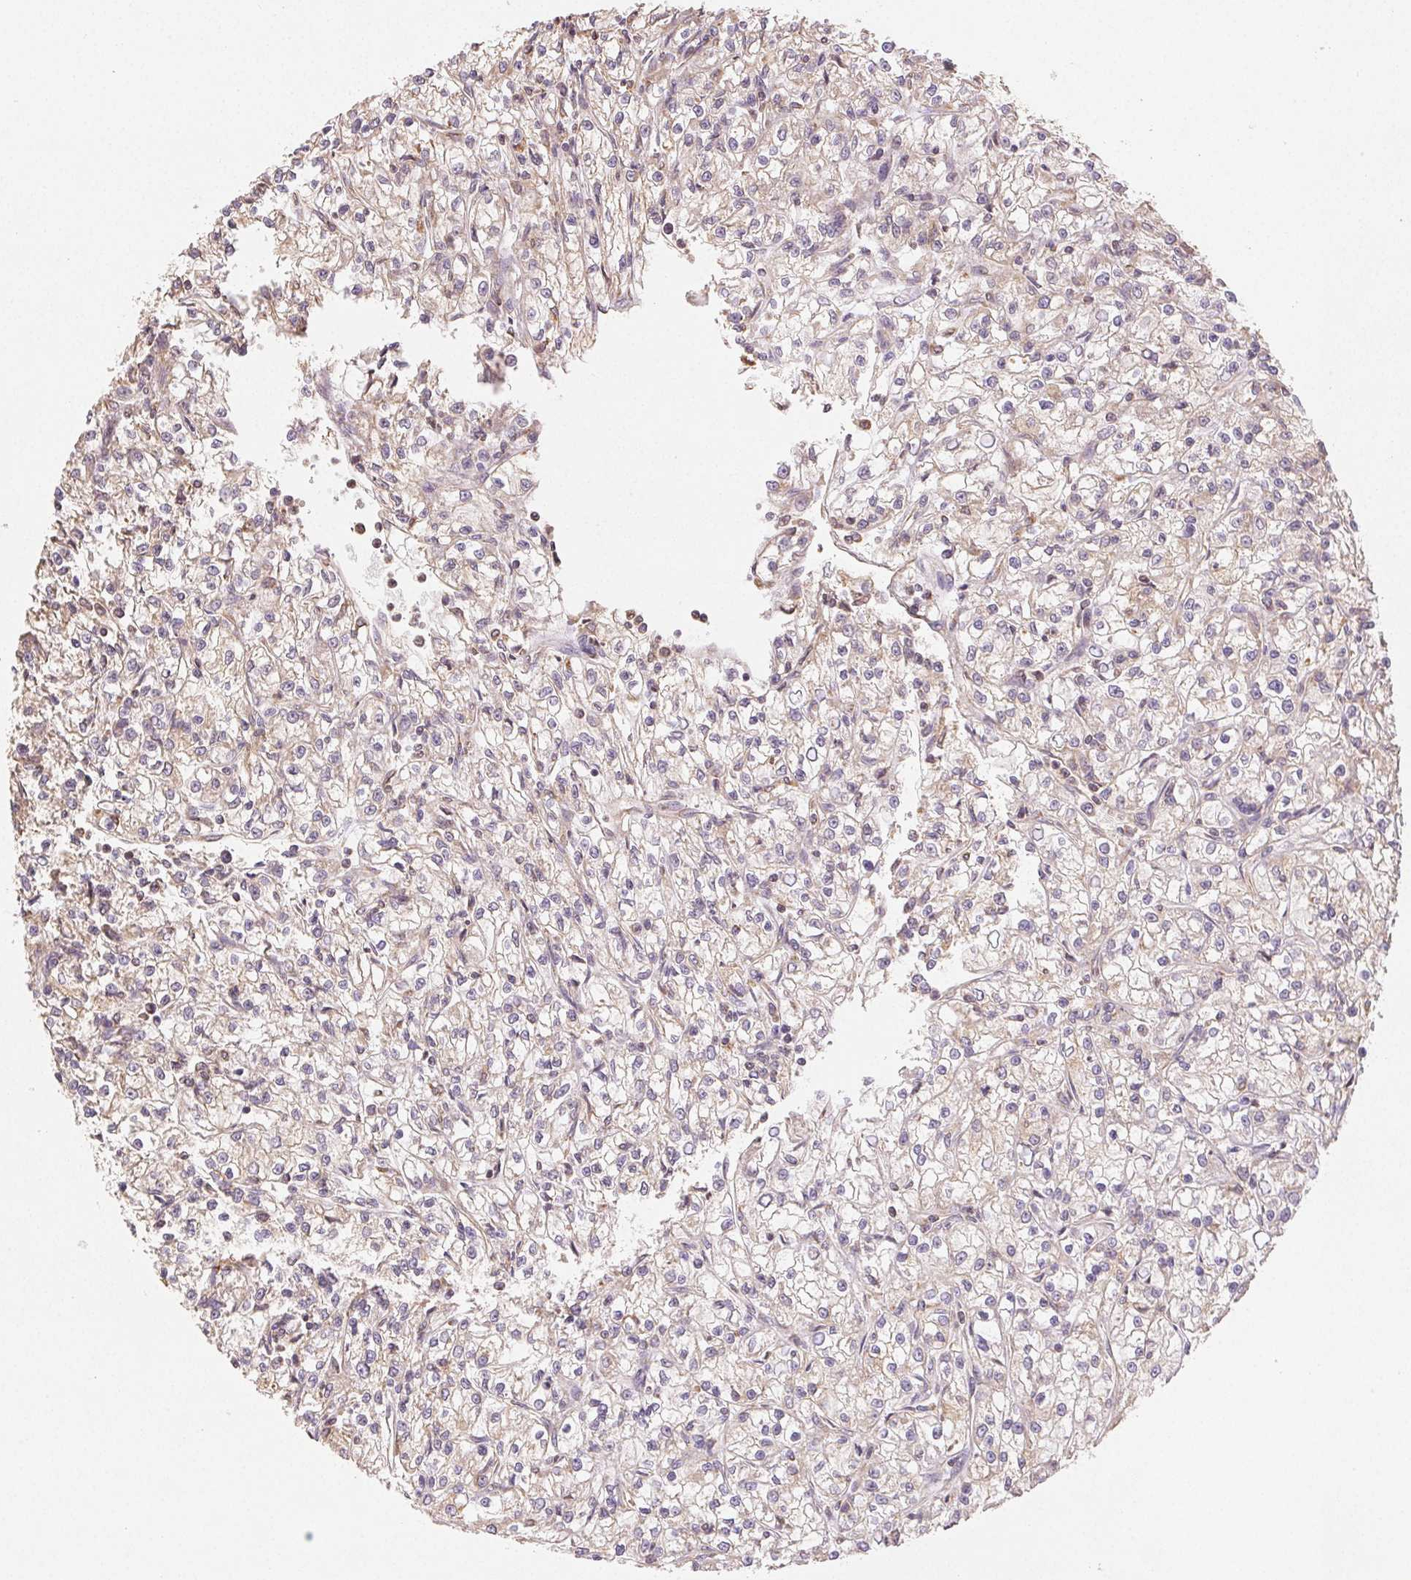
{"staining": {"intensity": "weak", "quantity": "25%-75%", "location": "cytoplasmic/membranous"}, "tissue": "renal cancer", "cell_type": "Tumor cells", "image_type": "cancer", "snomed": [{"axis": "morphology", "description": "Adenocarcinoma, NOS"}, {"axis": "topography", "description": "Kidney"}], "caption": "Approximately 25%-75% of tumor cells in human adenocarcinoma (renal) show weak cytoplasmic/membranous protein expression as visualized by brown immunohistochemical staining.", "gene": "SEZ6L2", "patient": {"sex": "female", "age": 59}}